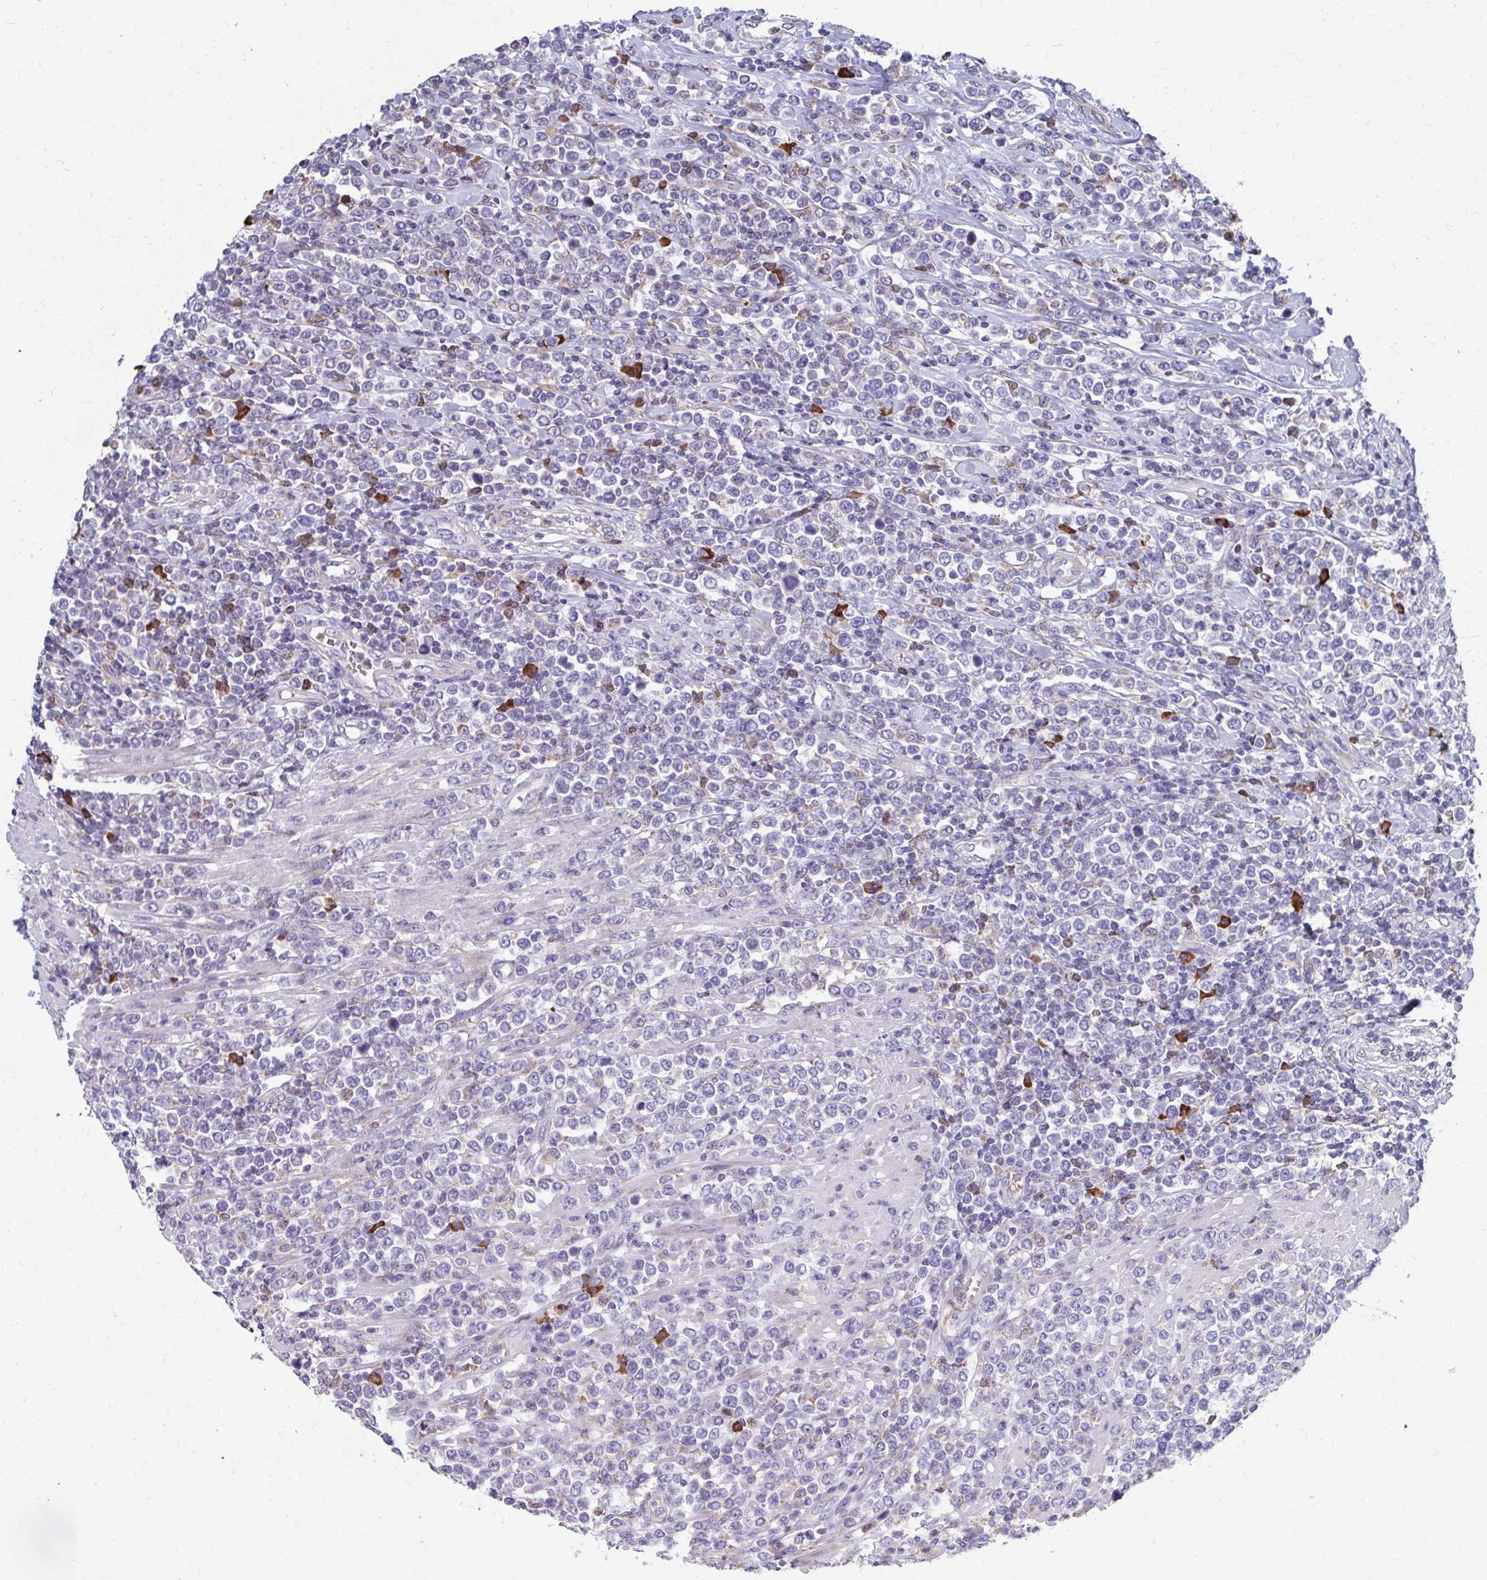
{"staining": {"intensity": "negative", "quantity": "none", "location": "none"}, "tissue": "lymphoma", "cell_type": "Tumor cells", "image_type": "cancer", "snomed": [{"axis": "morphology", "description": "Malignant lymphoma, non-Hodgkin's type, High grade"}, {"axis": "topography", "description": "Soft tissue"}], "caption": "Immunohistochemistry micrograph of neoplastic tissue: high-grade malignant lymphoma, non-Hodgkin's type stained with DAB reveals no significant protein expression in tumor cells.", "gene": "FKBP2", "patient": {"sex": "female", "age": 56}}